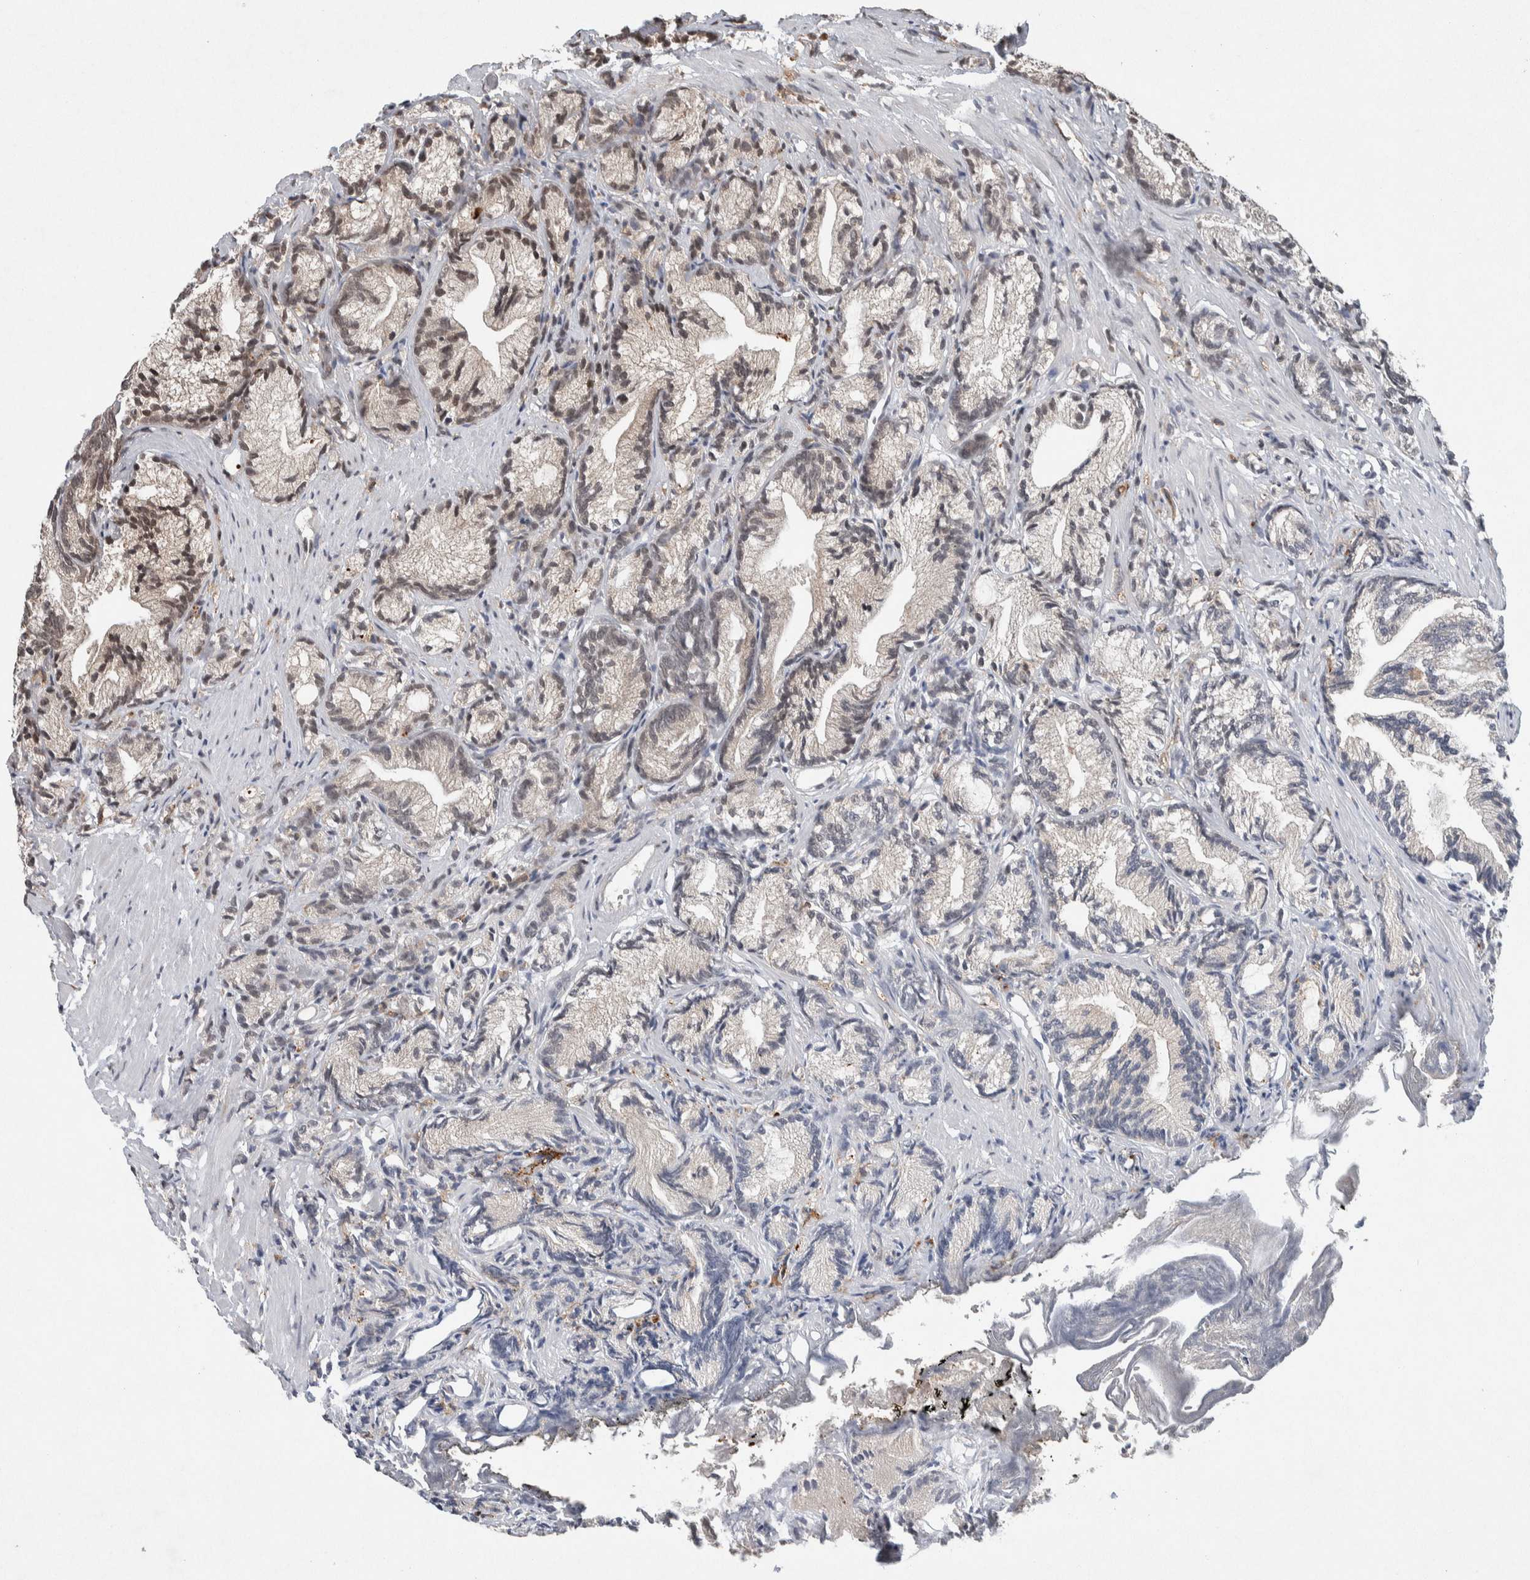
{"staining": {"intensity": "weak", "quantity": "<25%", "location": "nuclear"}, "tissue": "prostate cancer", "cell_type": "Tumor cells", "image_type": "cancer", "snomed": [{"axis": "morphology", "description": "Adenocarcinoma, Low grade"}, {"axis": "topography", "description": "Prostate"}], "caption": "An IHC photomicrograph of prostate cancer (low-grade adenocarcinoma) is shown. There is no staining in tumor cells of prostate cancer (low-grade adenocarcinoma).", "gene": "KCNK1", "patient": {"sex": "male", "age": 89}}